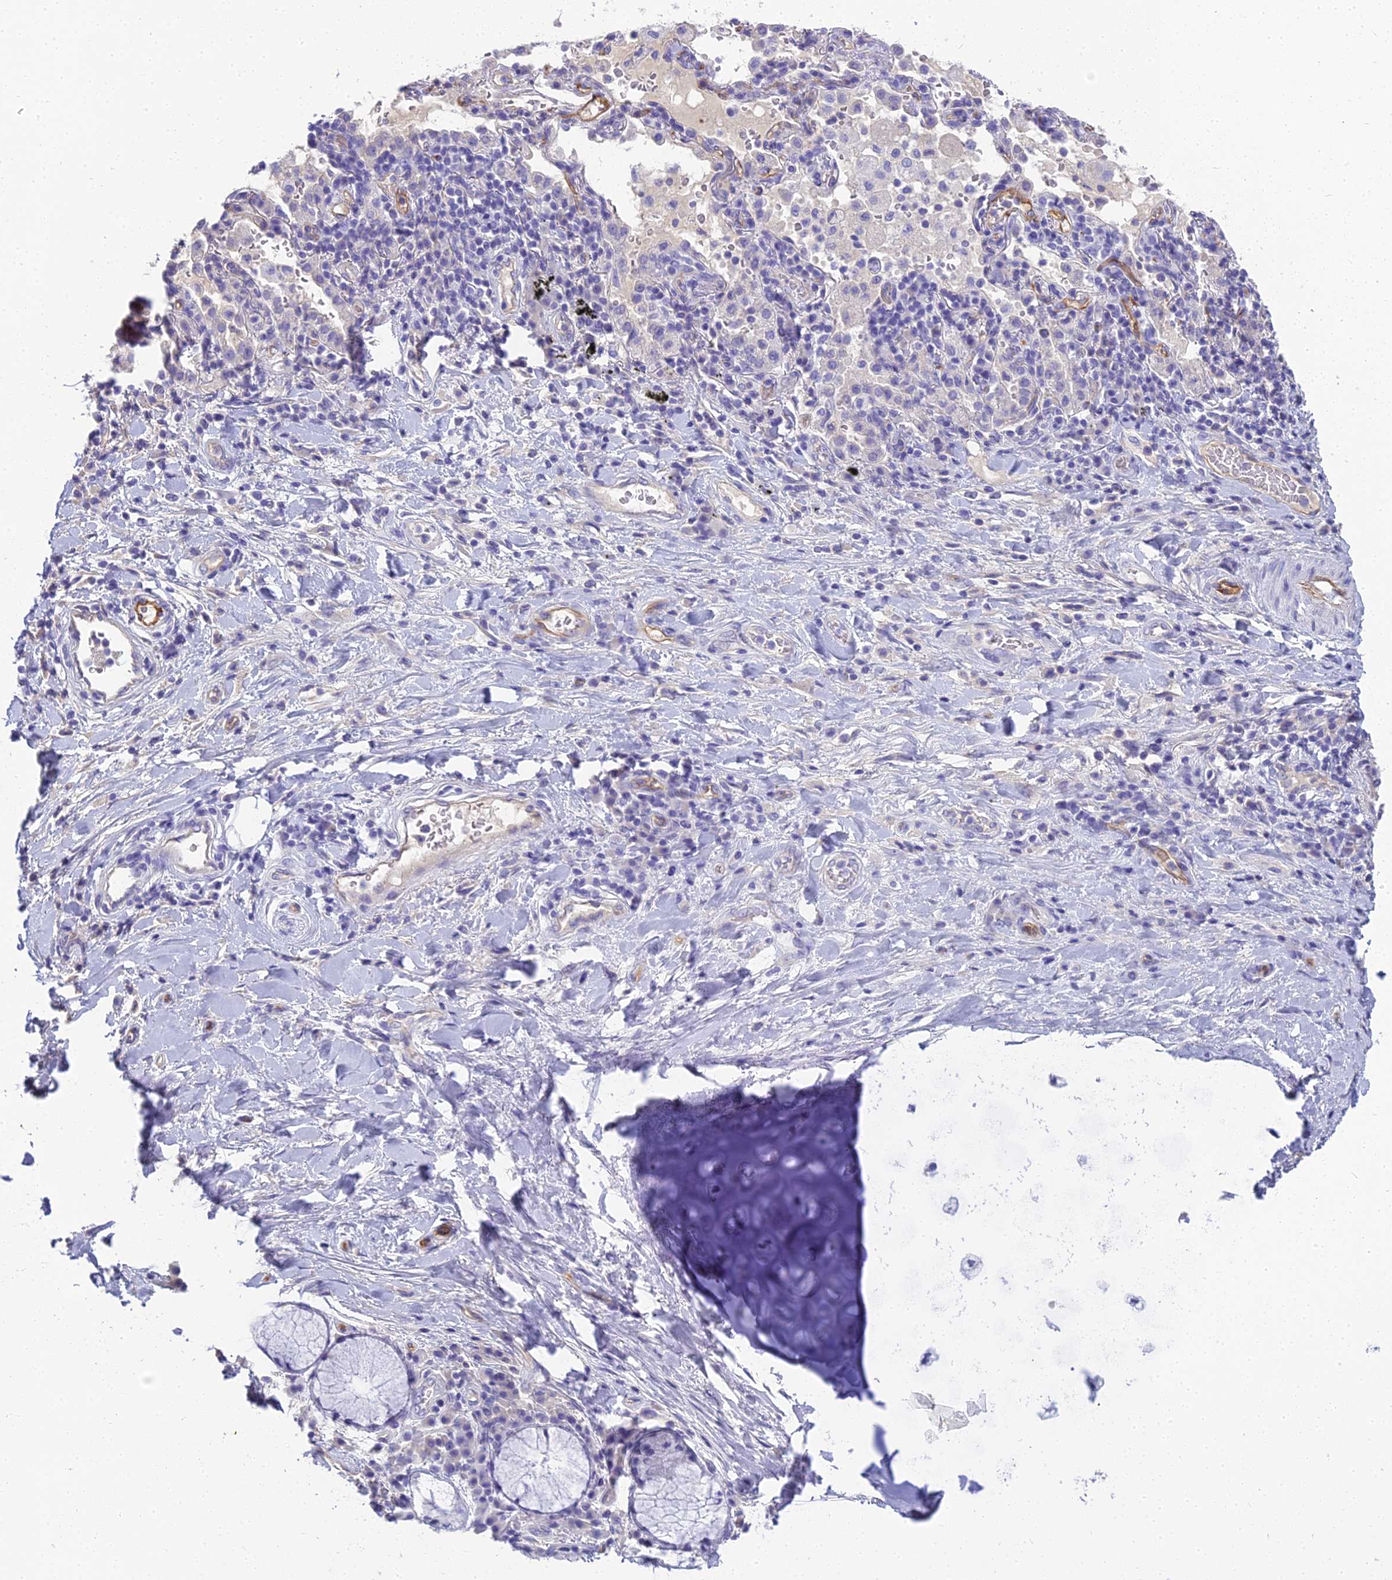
{"staining": {"intensity": "negative", "quantity": "none", "location": "none"}, "tissue": "adipose tissue", "cell_type": "Adipocytes", "image_type": "normal", "snomed": [{"axis": "morphology", "description": "Normal tissue, NOS"}, {"axis": "morphology", "description": "Squamous cell carcinoma, NOS"}, {"axis": "topography", "description": "Bronchus"}, {"axis": "topography", "description": "Lung"}], "caption": "A micrograph of adipose tissue stained for a protein demonstrates no brown staining in adipocytes. (DAB IHC, high magnification).", "gene": "NINJ1", "patient": {"sex": "male", "age": 64}}